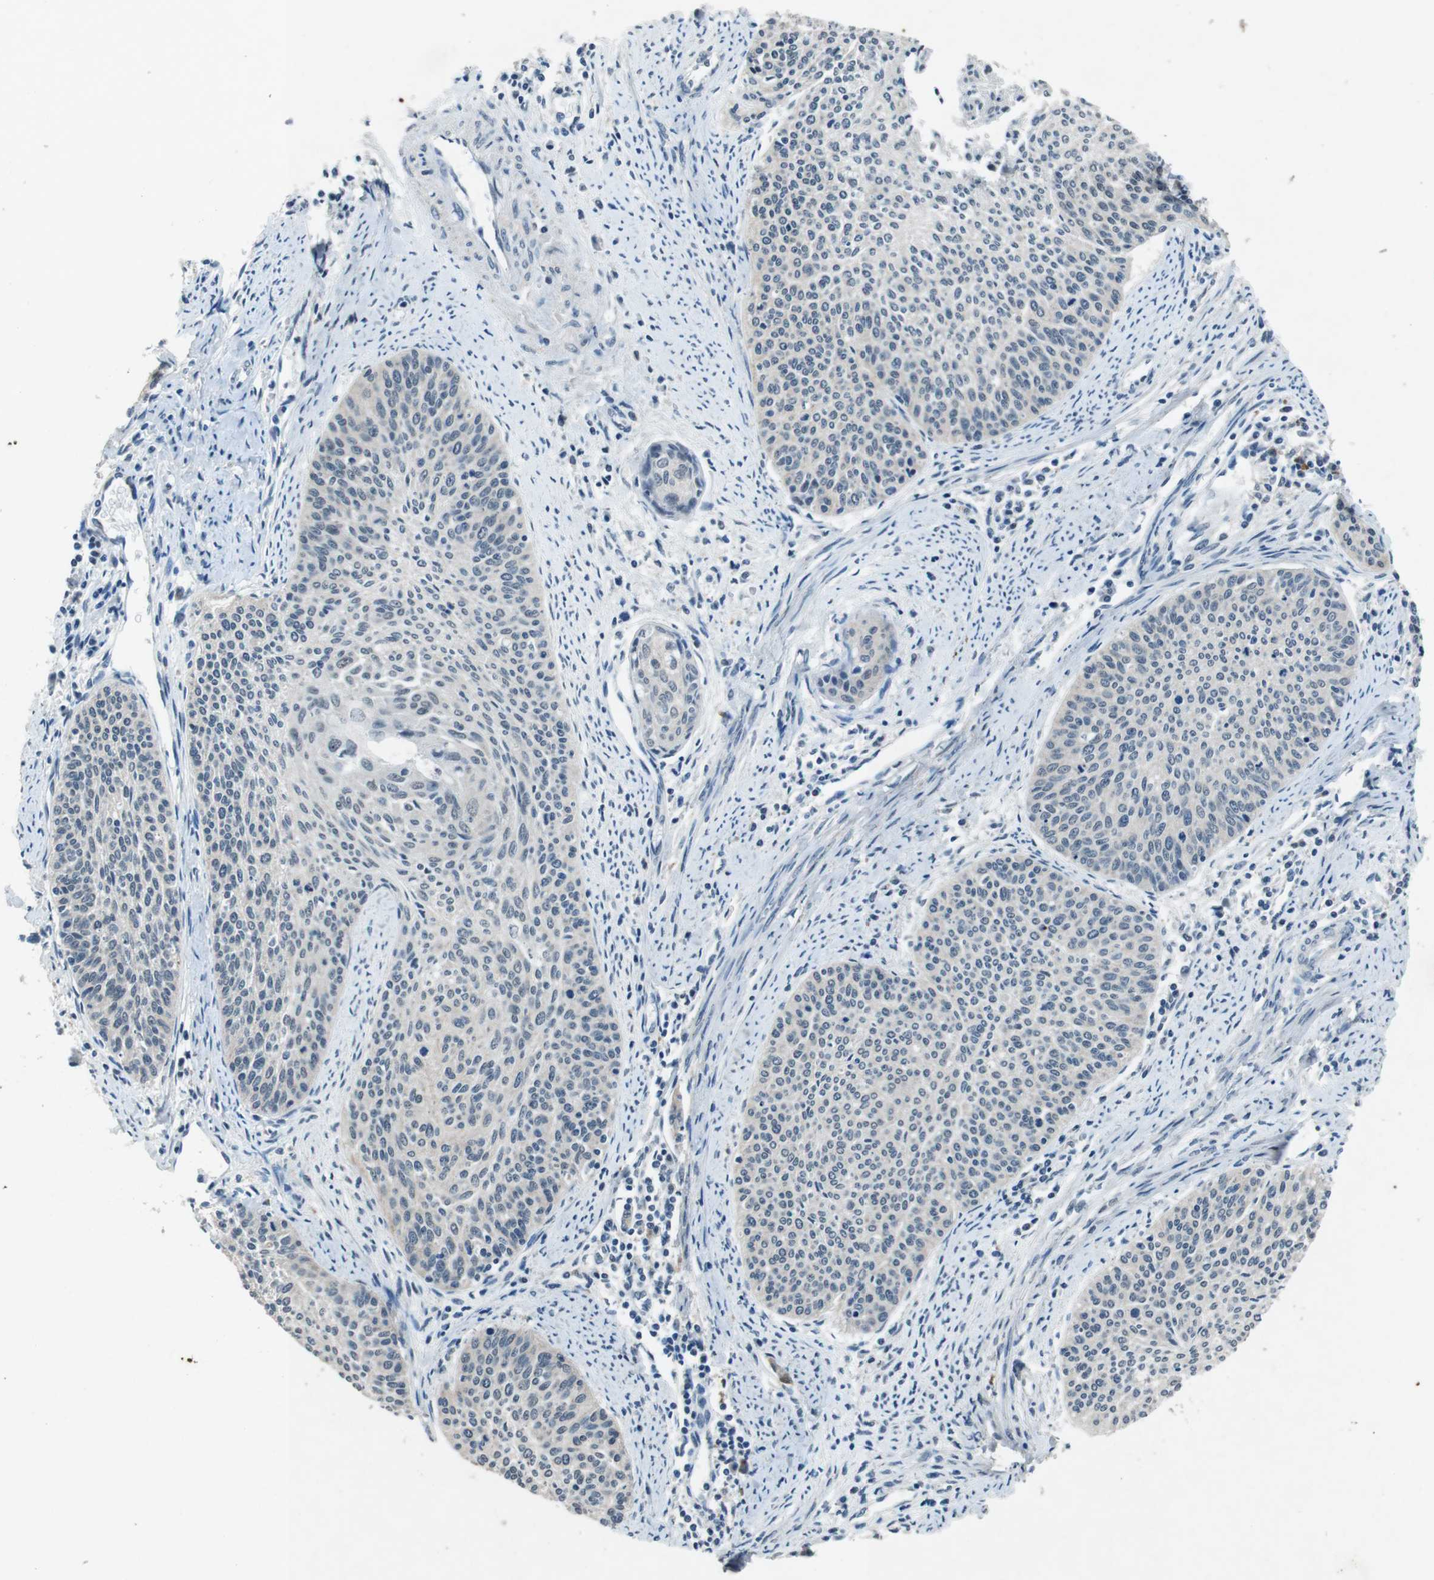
{"staining": {"intensity": "negative", "quantity": "none", "location": "none"}, "tissue": "cervical cancer", "cell_type": "Tumor cells", "image_type": "cancer", "snomed": [{"axis": "morphology", "description": "Squamous cell carcinoma, NOS"}, {"axis": "topography", "description": "Cervix"}], "caption": "This micrograph is of cervical squamous cell carcinoma stained with immunohistochemistry (IHC) to label a protein in brown with the nuclei are counter-stained blue. There is no expression in tumor cells.", "gene": "USP7", "patient": {"sex": "female", "age": 55}}